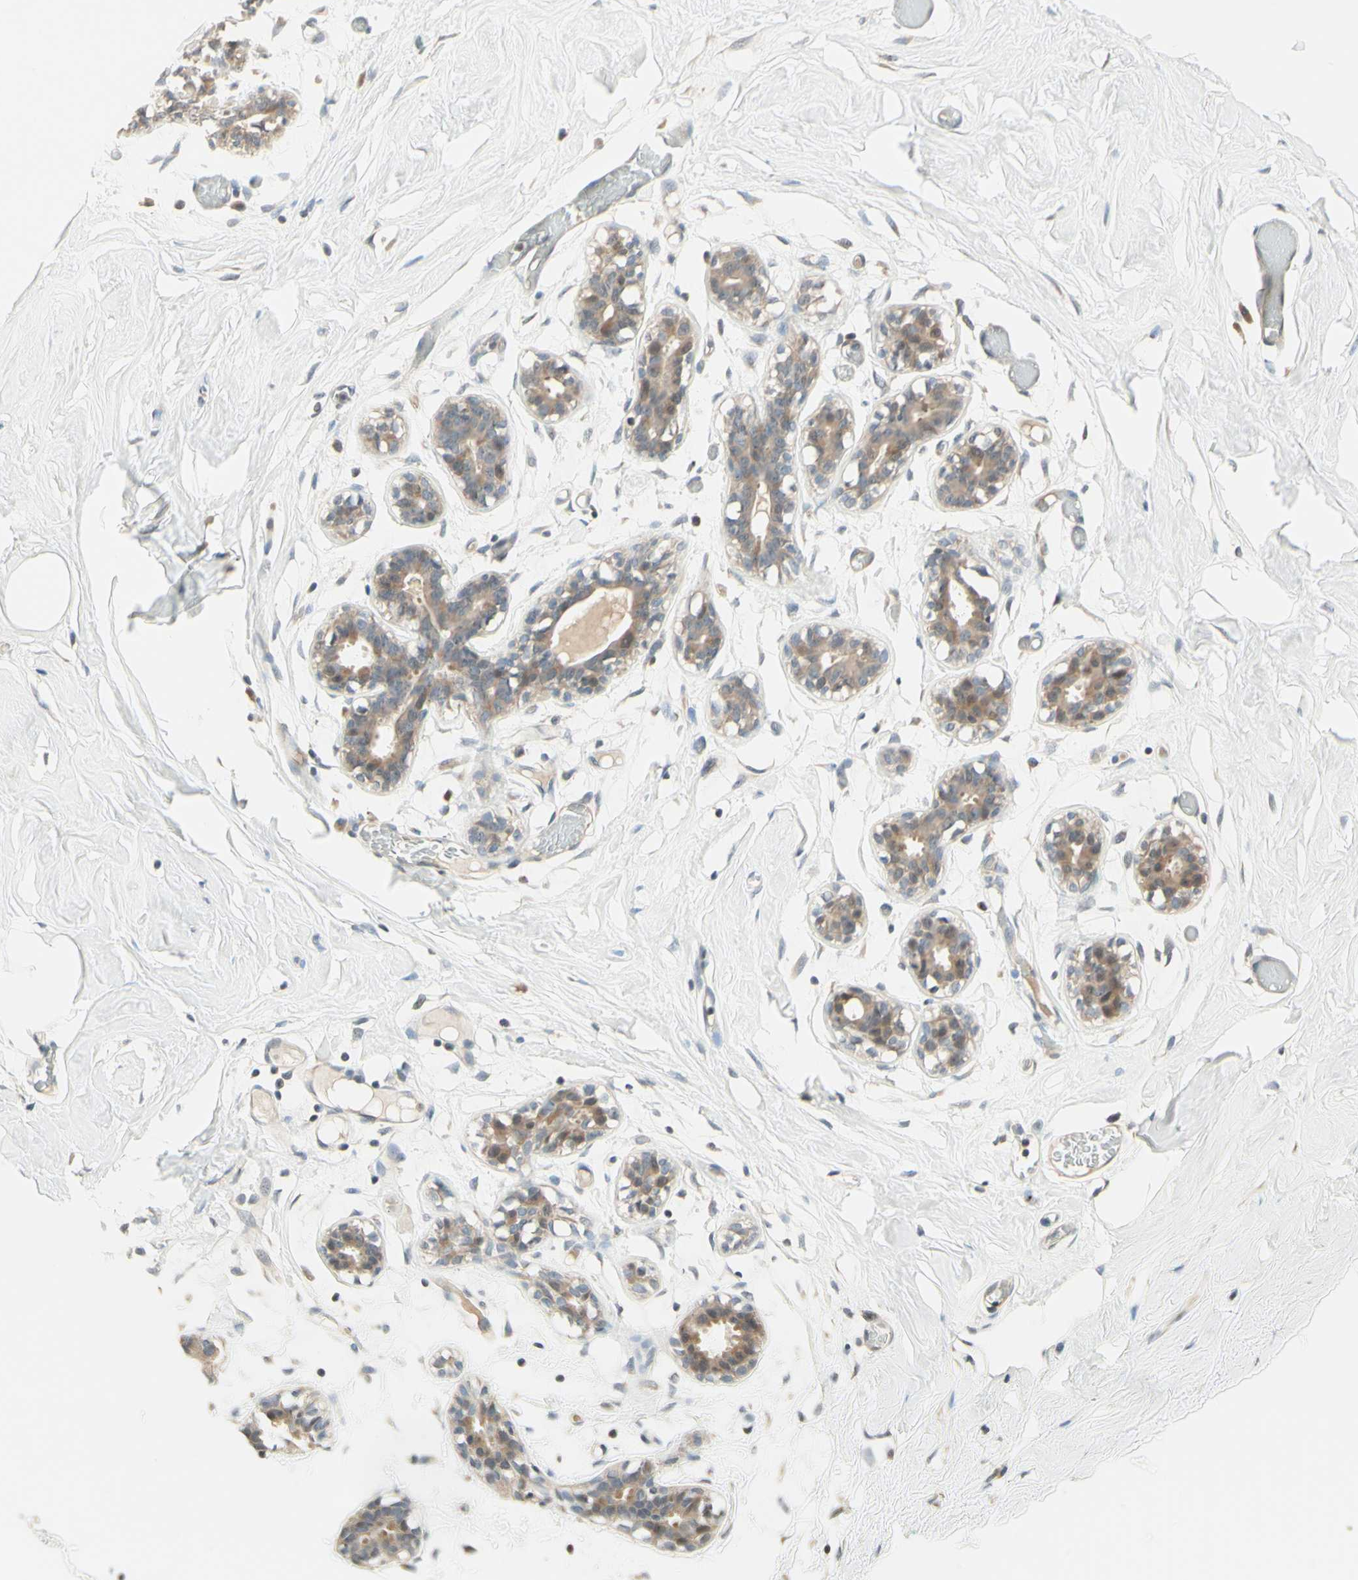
{"staining": {"intensity": "weak", "quantity": "25%-75%", "location": "cytoplasmic/membranous"}, "tissue": "adipose tissue", "cell_type": "Adipocytes", "image_type": "normal", "snomed": [{"axis": "morphology", "description": "Normal tissue, NOS"}, {"axis": "topography", "description": "Breast"}, {"axis": "topography", "description": "Adipose tissue"}], "caption": "Adipose tissue stained with immunohistochemistry shows weak cytoplasmic/membranous staining in approximately 25%-75% of adipocytes.", "gene": "ZW10", "patient": {"sex": "female", "age": 25}}